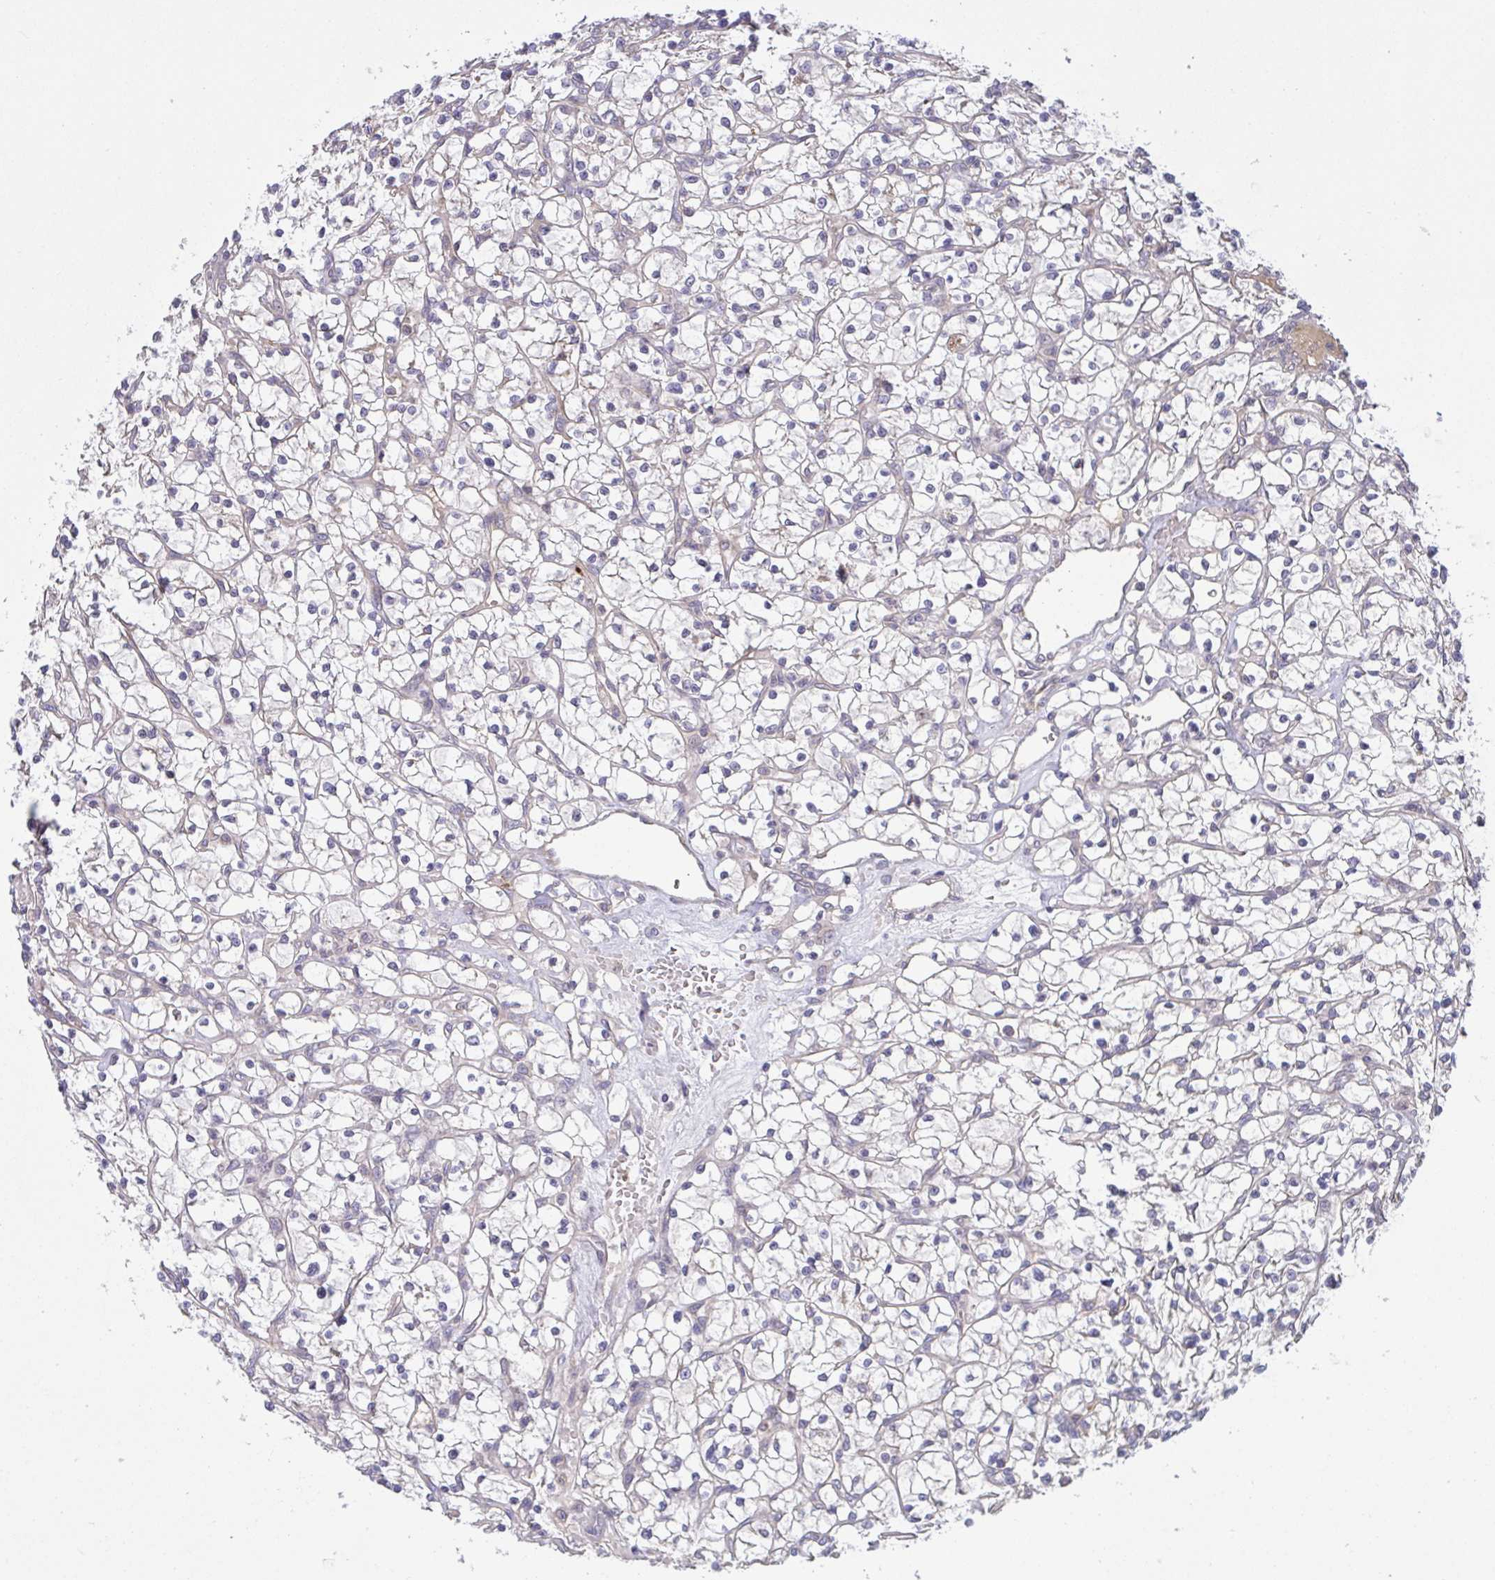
{"staining": {"intensity": "negative", "quantity": "none", "location": "none"}, "tissue": "renal cancer", "cell_type": "Tumor cells", "image_type": "cancer", "snomed": [{"axis": "morphology", "description": "Adenocarcinoma, NOS"}, {"axis": "topography", "description": "Kidney"}], "caption": "DAB (3,3'-diaminobenzidine) immunohistochemical staining of adenocarcinoma (renal) displays no significant expression in tumor cells.", "gene": "OSBPL7", "patient": {"sex": "female", "age": 64}}